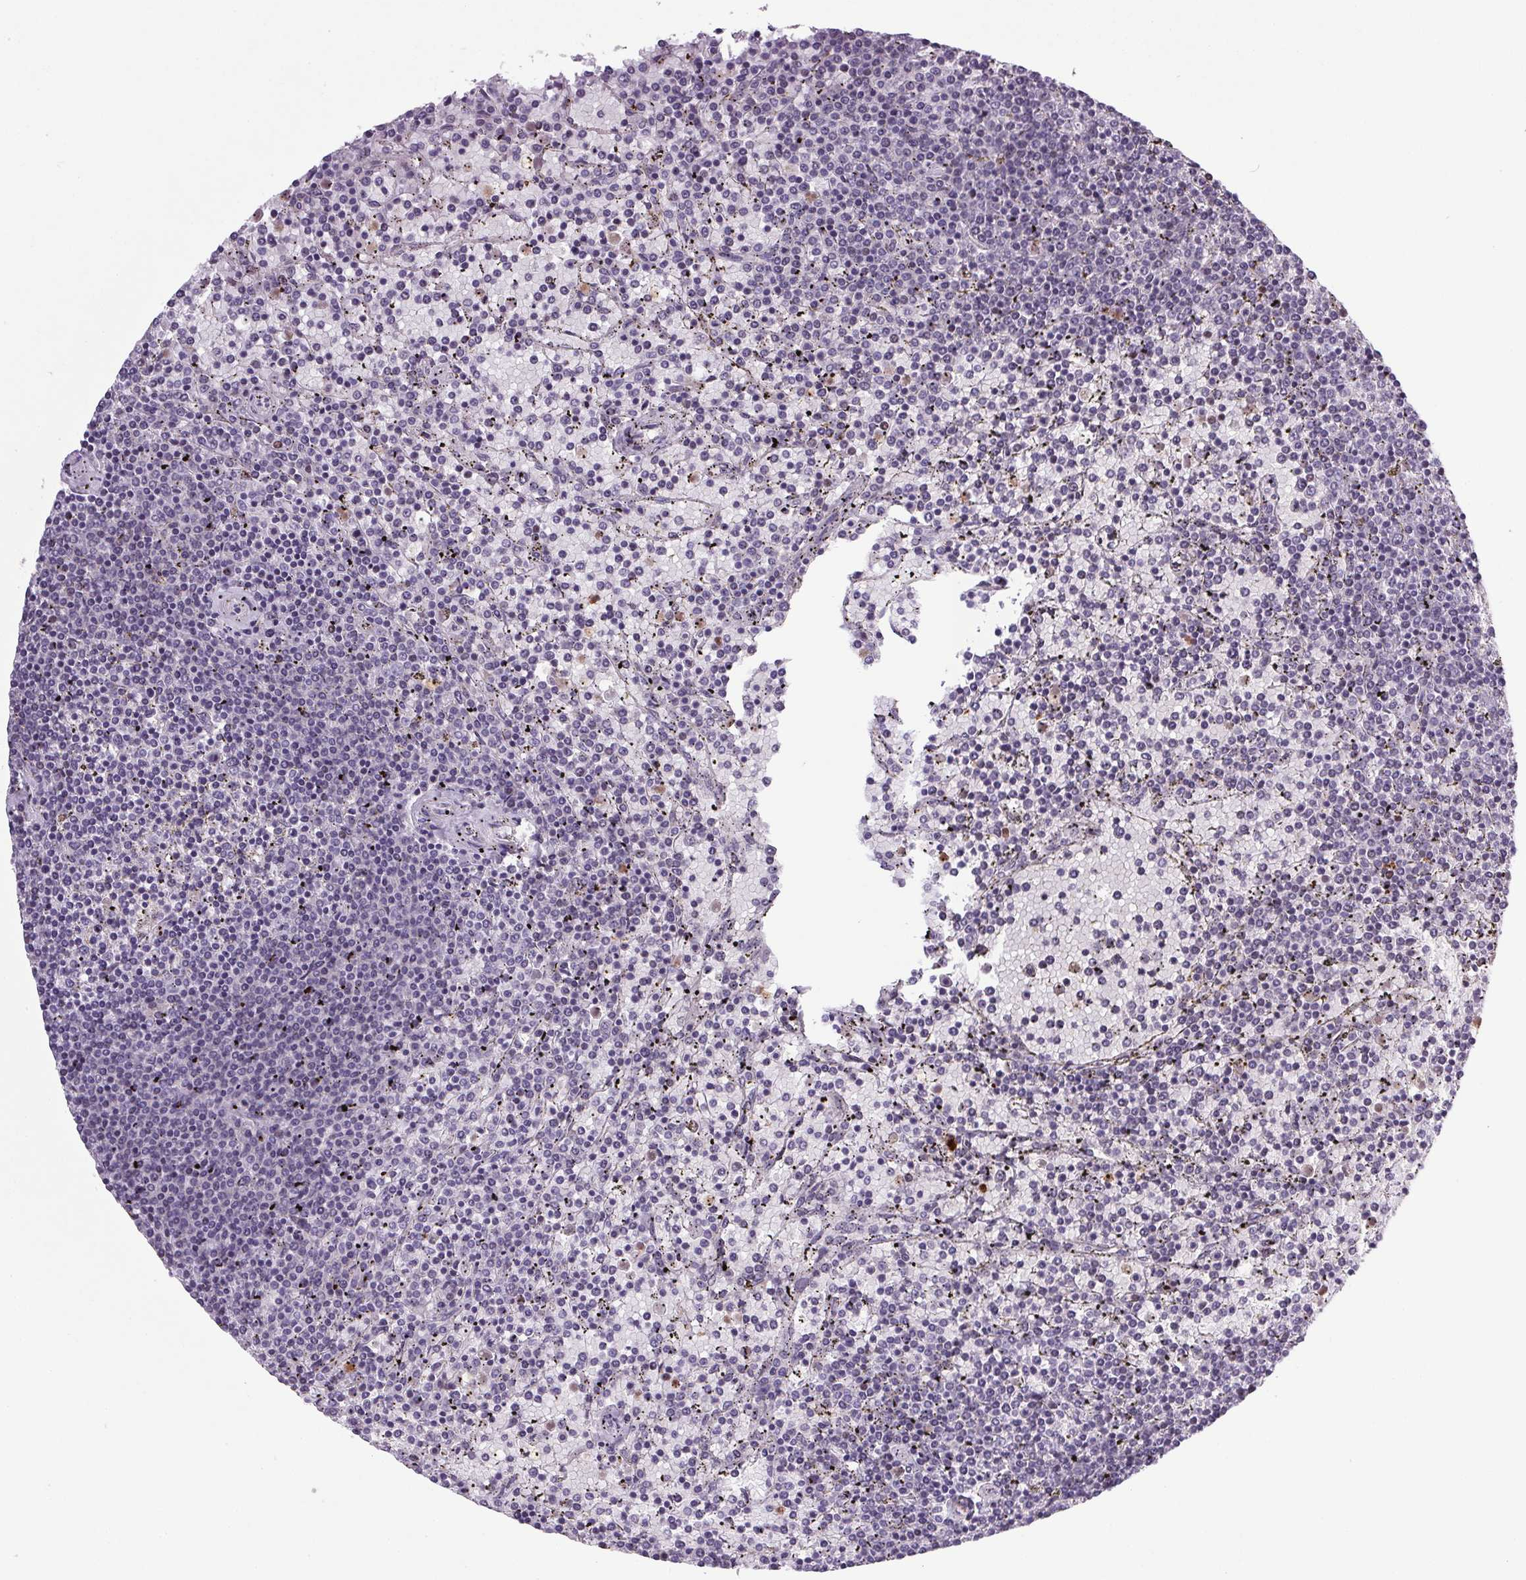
{"staining": {"intensity": "negative", "quantity": "none", "location": "none"}, "tissue": "lymphoma", "cell_type": "Tumor cells", "image_type": "cancer", "snomed": [{"axis": "morphology", "description": "Malignant lymphoma, non-Hodgkin's type, Low grade"}, {"axis": "topography", "description": "Spleen"}], "caption": "Human low-grade malignant lymphoma, non-Hodgkin's type stained for a protein using immunohistochemistry displays no positivity in tumor cells.", "gene": "TRDN", "patient": {"sex": "female", "age": 77}}